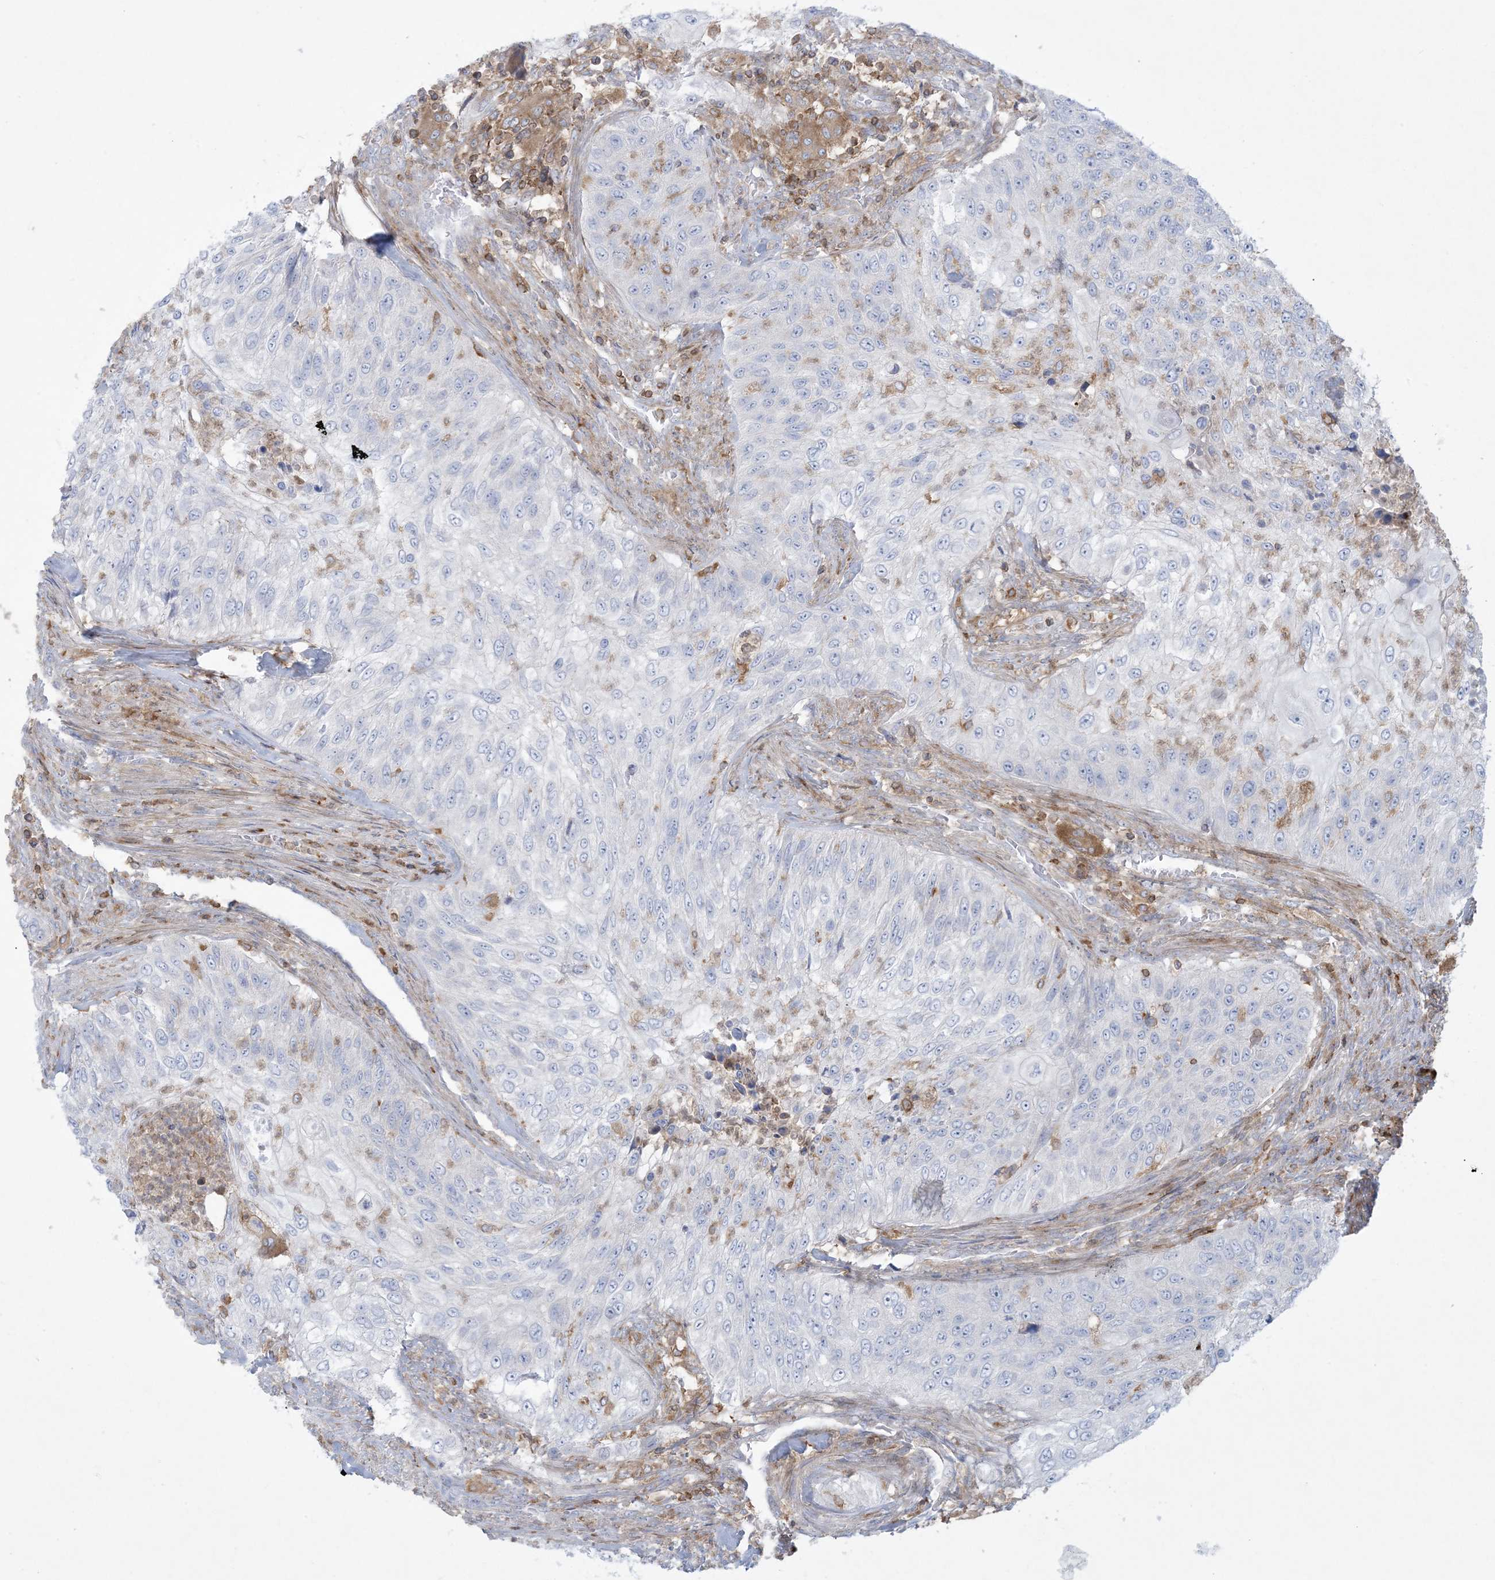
{"staining": {"intensity": "negative", "quantity": "none", "location": "none"}, "tissue": "urothelial cancer", "cell_type": "Tumor cells", "image_type": "cancer", "snomed": [{"axis": "morphology", "description": "Urothelial carcinoma, High grade"}, {"axis": "topography", "description": "Urinary bladder"}], "caption": "Image shows no protein positivity in tumor cells of urothelial cancer tissue. The staining was performed using DAB to visualize the protein expression in brown, while the nuclei were stained in blue with hematoxylin (Magnification: 20x).", "gene": "ARHGAP30", "patient": {"sex": "female", "age": 60}}